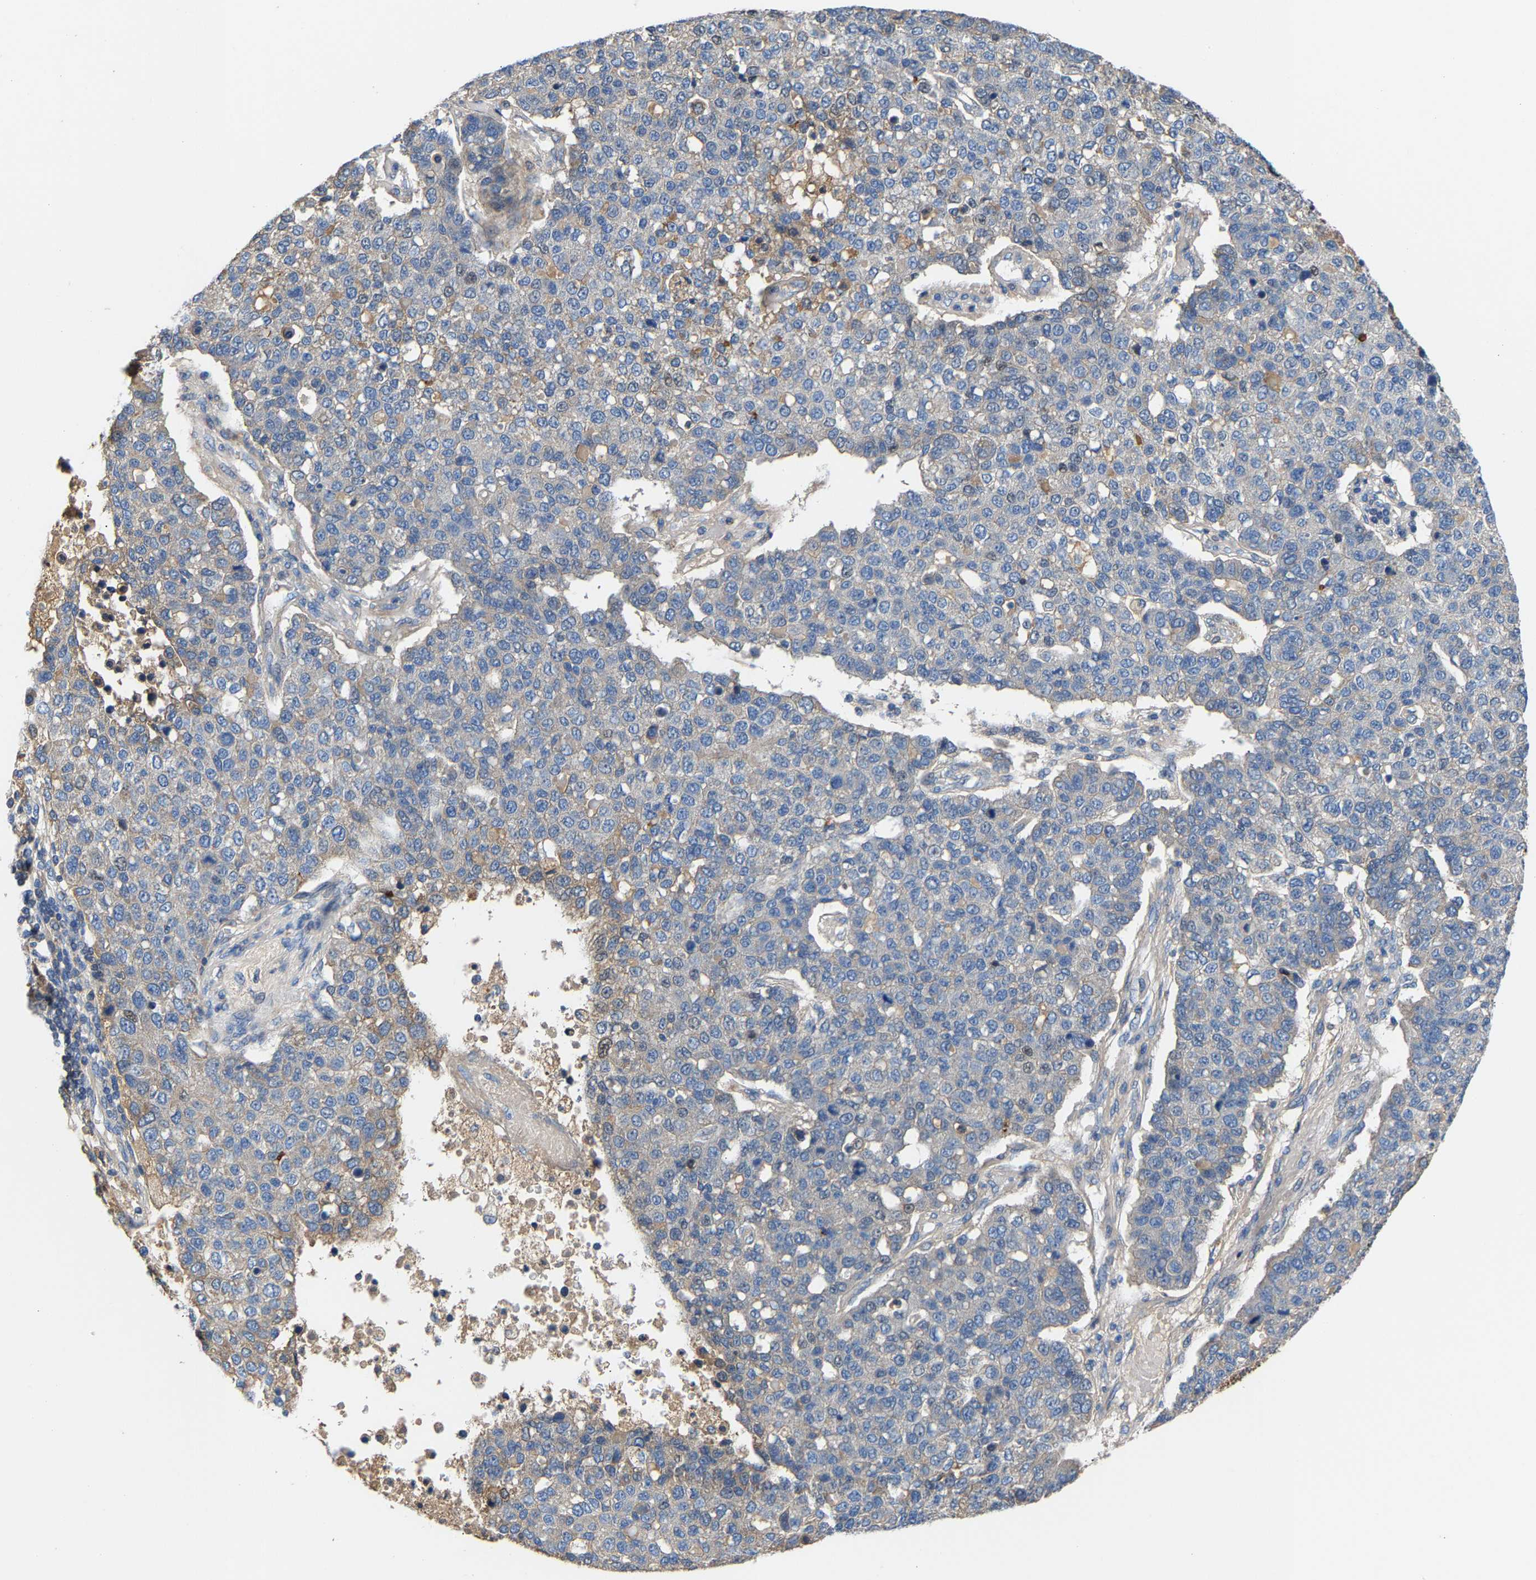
{"staining": {"intensity": "negative", "quantity": "none", "location": "none"}, "tissue": "pancreatic cancer", "cell_type": "Tumor cells", "image_type": "cancer", "snomed": [{"axis": "morphology", "description": "Adenocarcinoma, NOS"}, {"axis": "topography", "description": "Pancreas"}], "caption": "Immunohistochemistry photomicrograph of neoplastic tissue: pancreatic adenocarcinoma stained with DAB (3,3'-diaminobenzidine) displays no significant protein staining in tumor cells.", "gene": "CCDC171", "patient": {"sex": "female", "age": 61}}